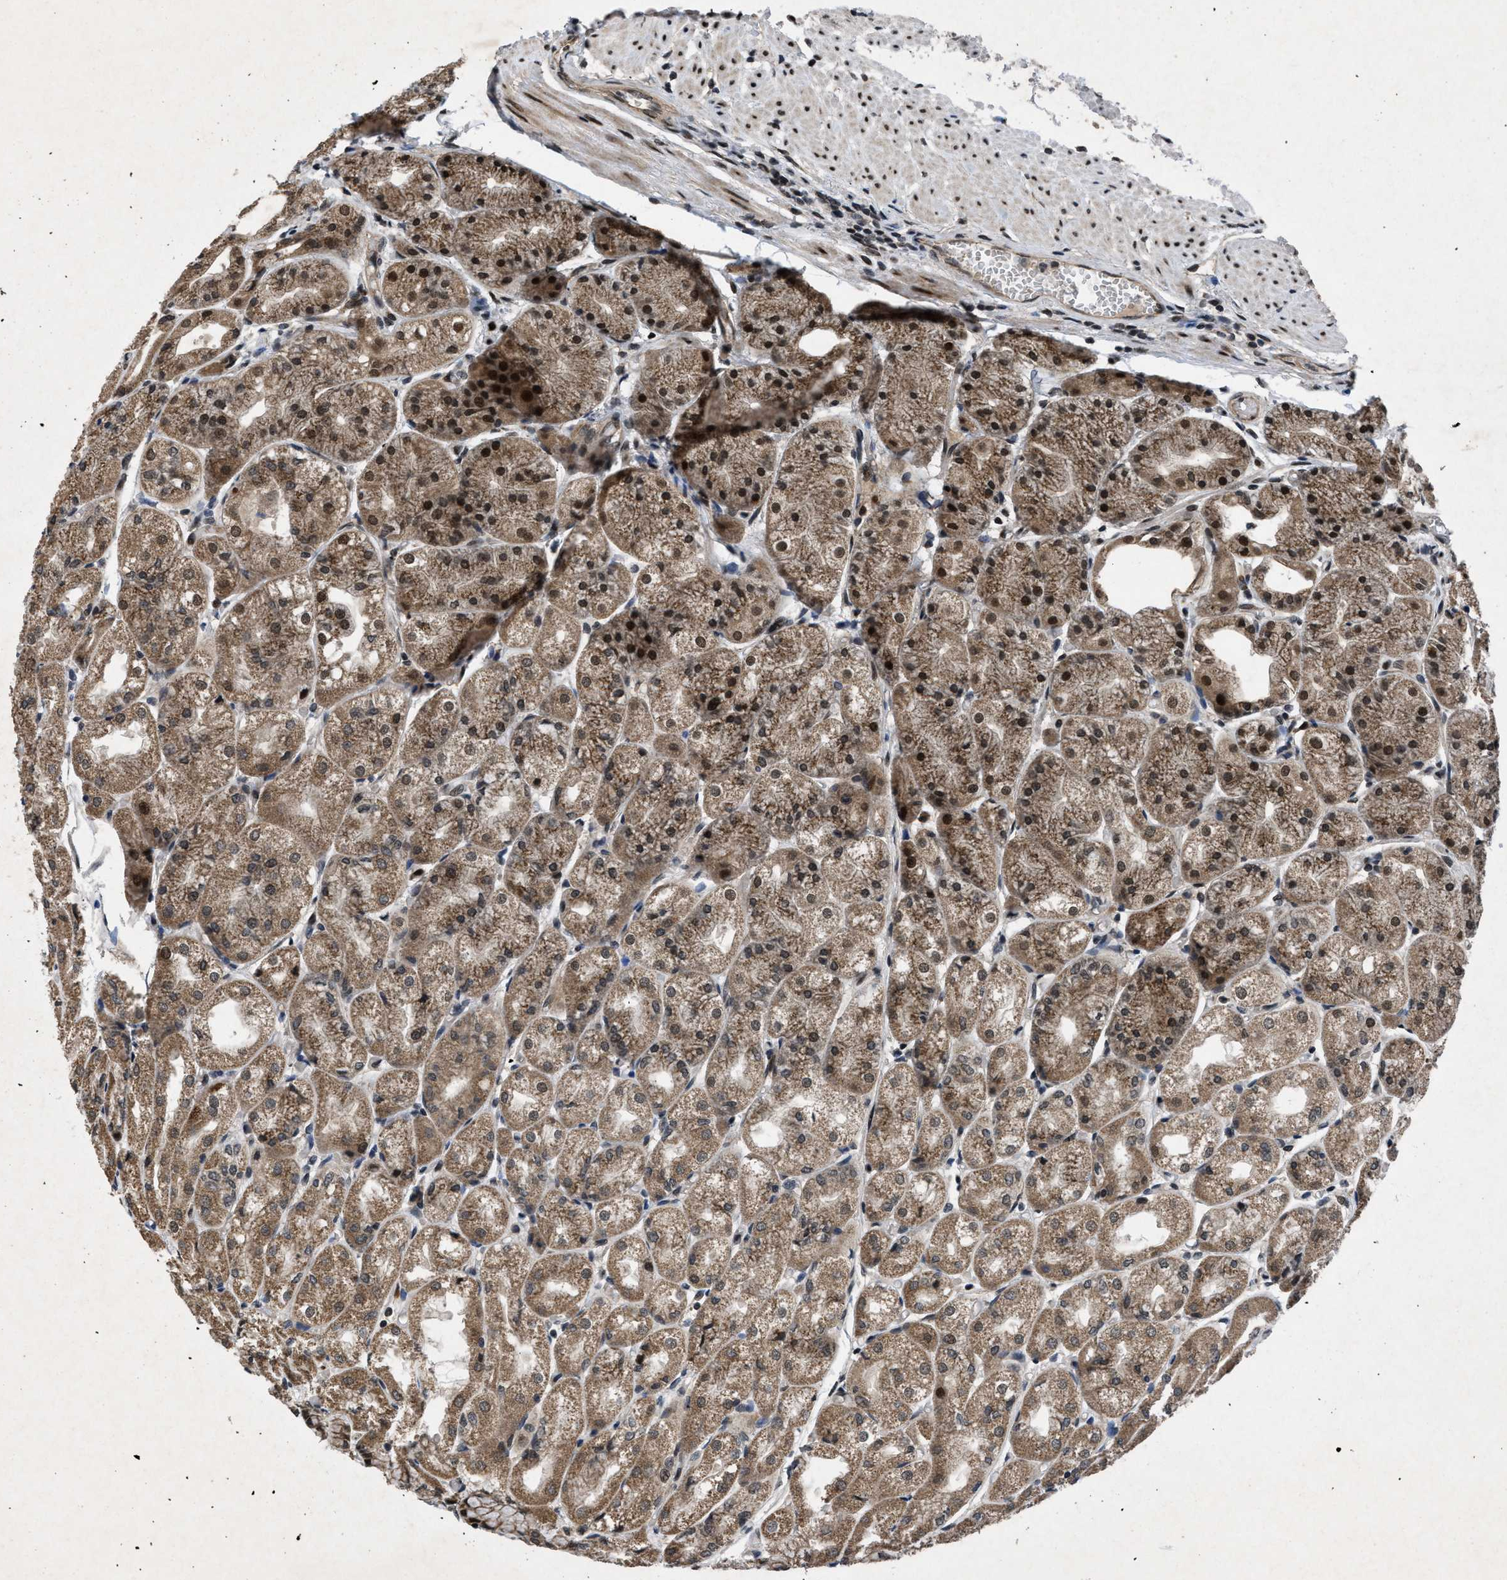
{"staining": {"intensity": "moderate", "quantity": ">75%", "location": "cytoplasmic/membranous,nuclear"}, "tissue": "stomach", "cell_type": "Glandular cells", "image_type": "normal", "snomed": [{"axis": "morphology", "description": "Normal tissue, NOS"}, {"axis": "topography", "description": "Stomach, upper"}], "caption": "Immunohistochemistry micrograph of normal stomach: human stomach stained using IHC demonstrates medium levels of moderate protein expression localized specifically in the cytoplasmic/membranous,nuclear of glandular cells, appearing as a cytoplasmic/membranous,nuclear brown color.", "gene": "ZNHIT1", "patient": {"sex": "male", "age": 72}}